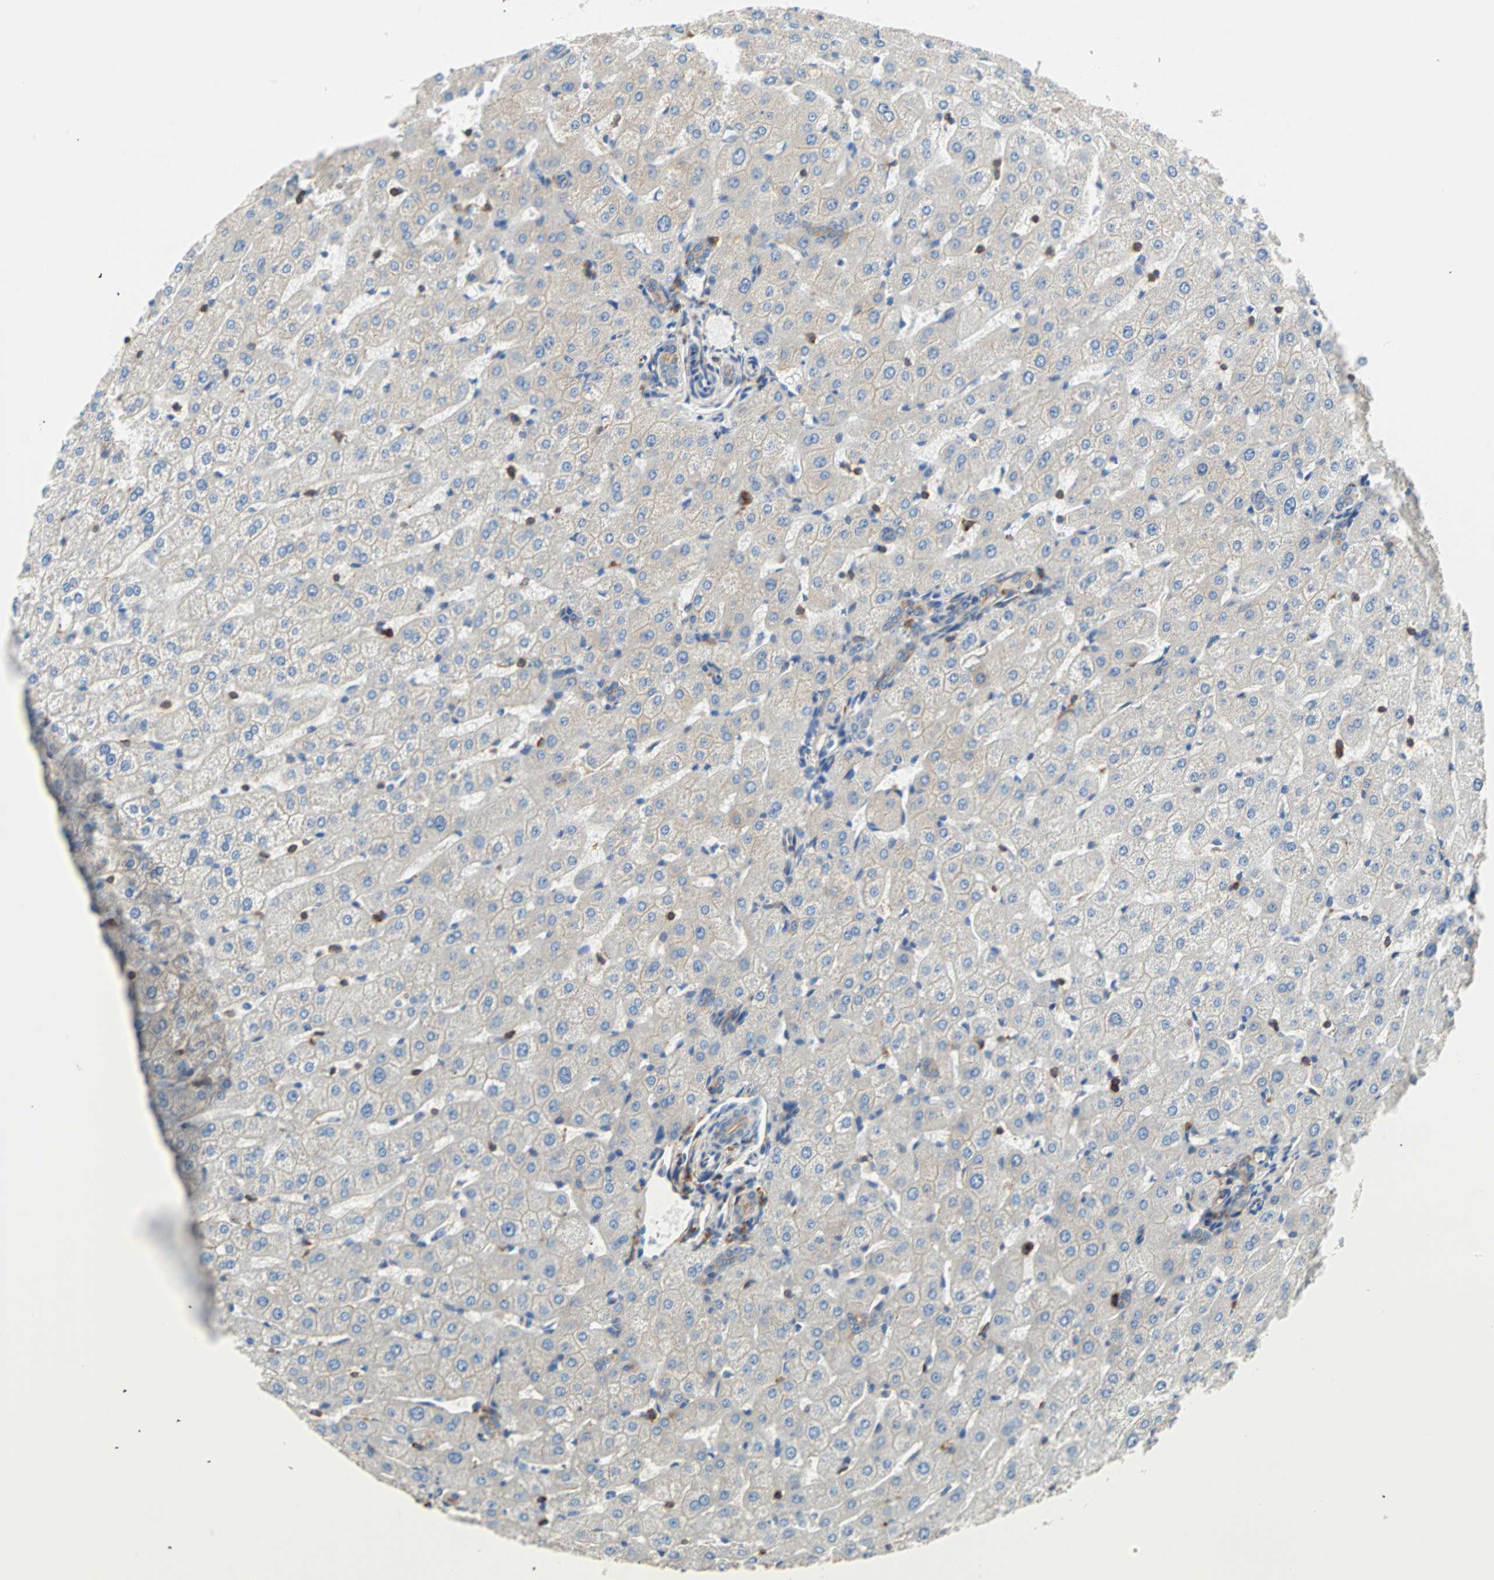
{"staining": {"intensity": "weak", "quantity": "25%-75%", "location": "cytoplasmic/membranous,nuclear"}, "tissue": "liver", "cell_type": "Cholangiocytes", "image_type": "normal", "snomed": [{"axis": "morphology", "description": "Normal tissue, NOS"}, {"axis": "morphology", "description": "Fibrosis, NOS"}, {"axis": "topography", "description": "Liver"}], "caption": "Immunohistochemistry of unremarkable human liver reveals low levels of weak cytoplasmic/membranous,nuclear expression in approximately 25%-75% of cholangiocytes.", "gene": "EEF2", "patient": {"sex": "female", "age": 29}}